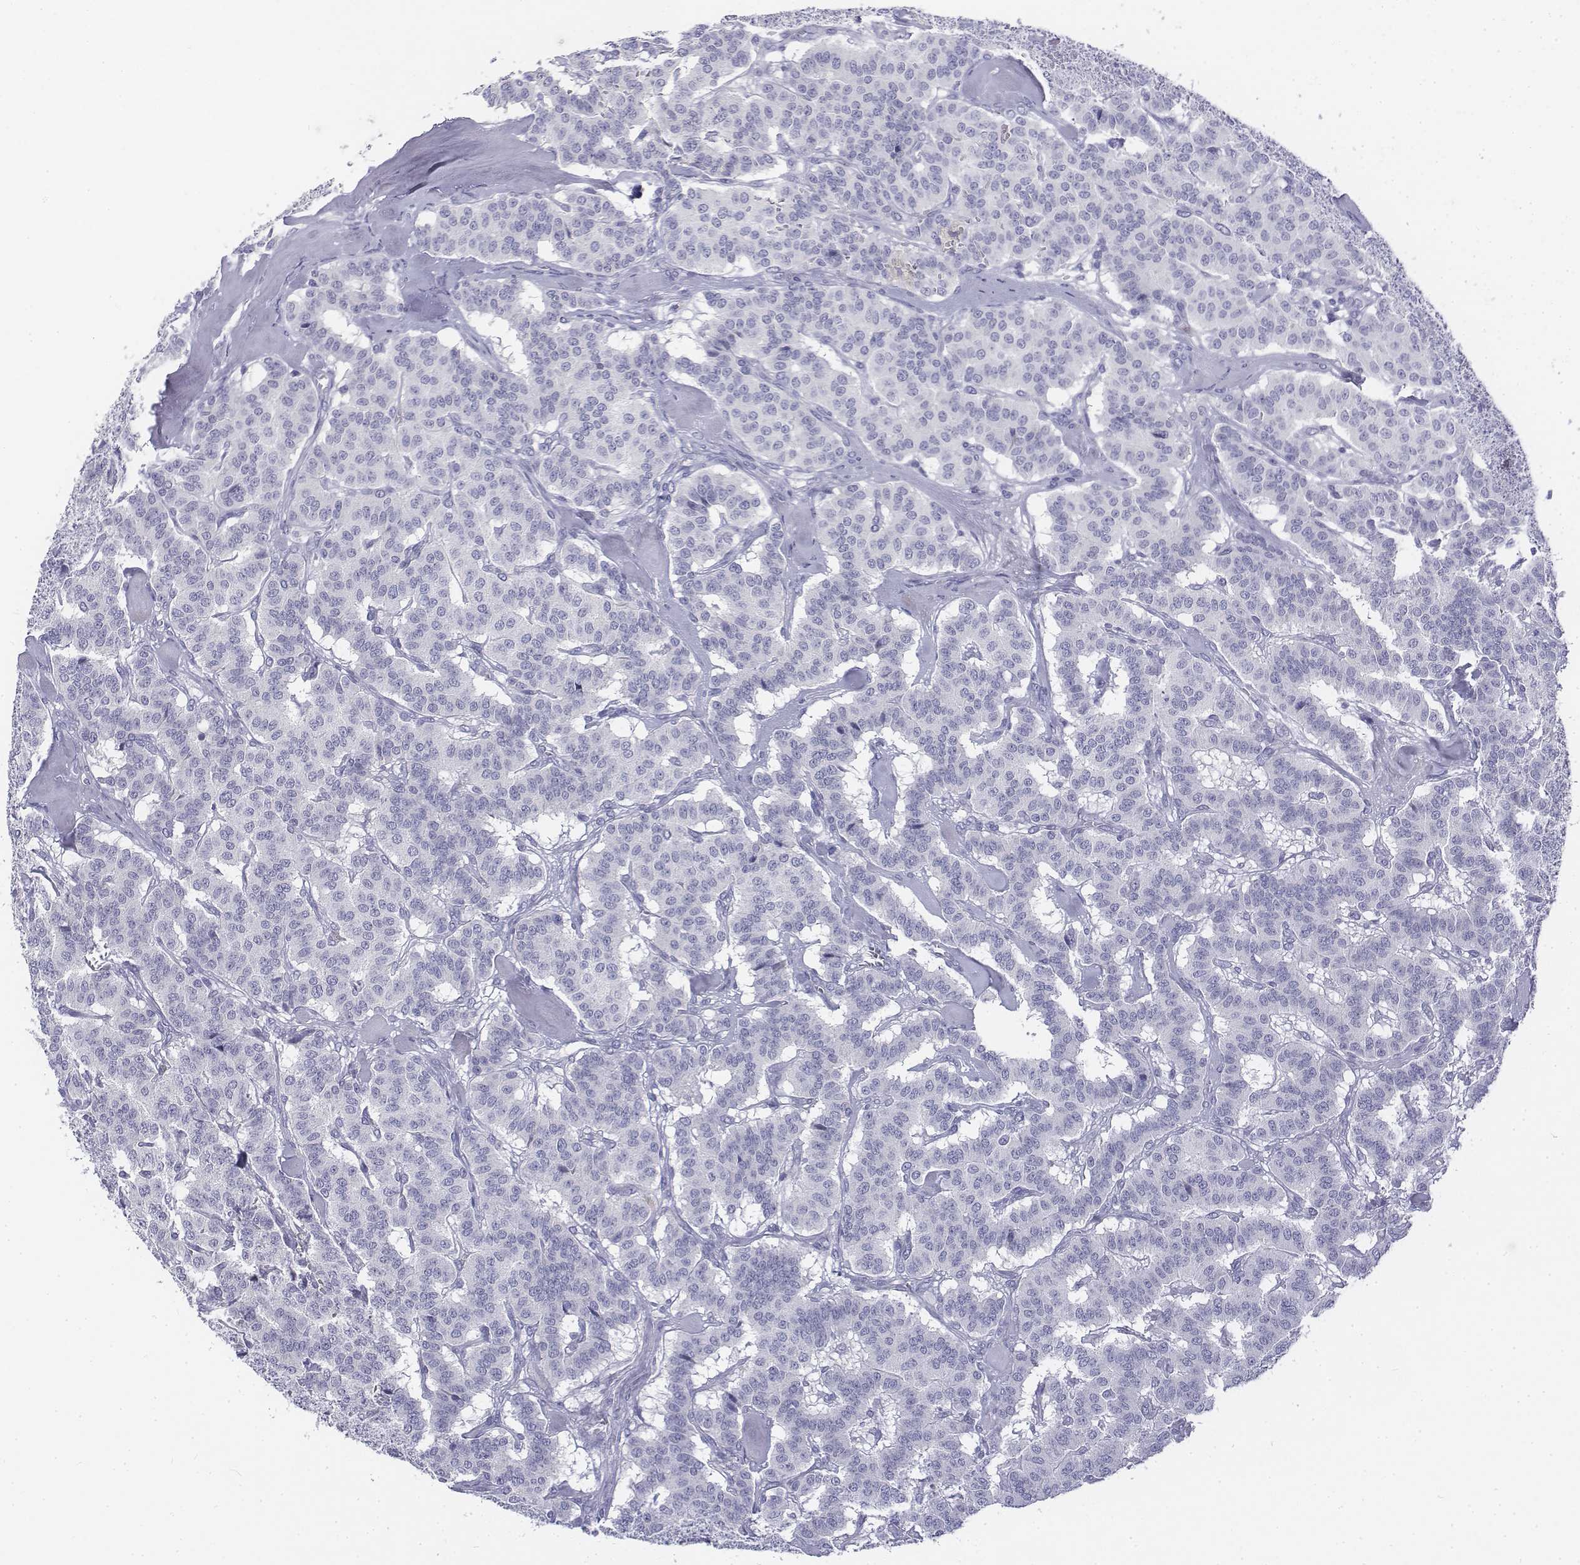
{"staining": {"intensity": "negative", "quantity": "none", "location": "none"}, "tissue": "carcinoid", "cell_type": "Tumor cells", "image_type": "cancer", "snomed": [{"axis": "morphology", "description": "Normal tissue, NOS"}, {"axis": "morphology", "description": "Carcinoid, malignant, NOS"}, {"axis": "topography", "description": "Lung"}], "caption": "This is an IHC micrograph of human carcinoid. There is no positivity in tumor cells.", "gene": "CD3E", "patient": {"sex": "female", "age": 46}}